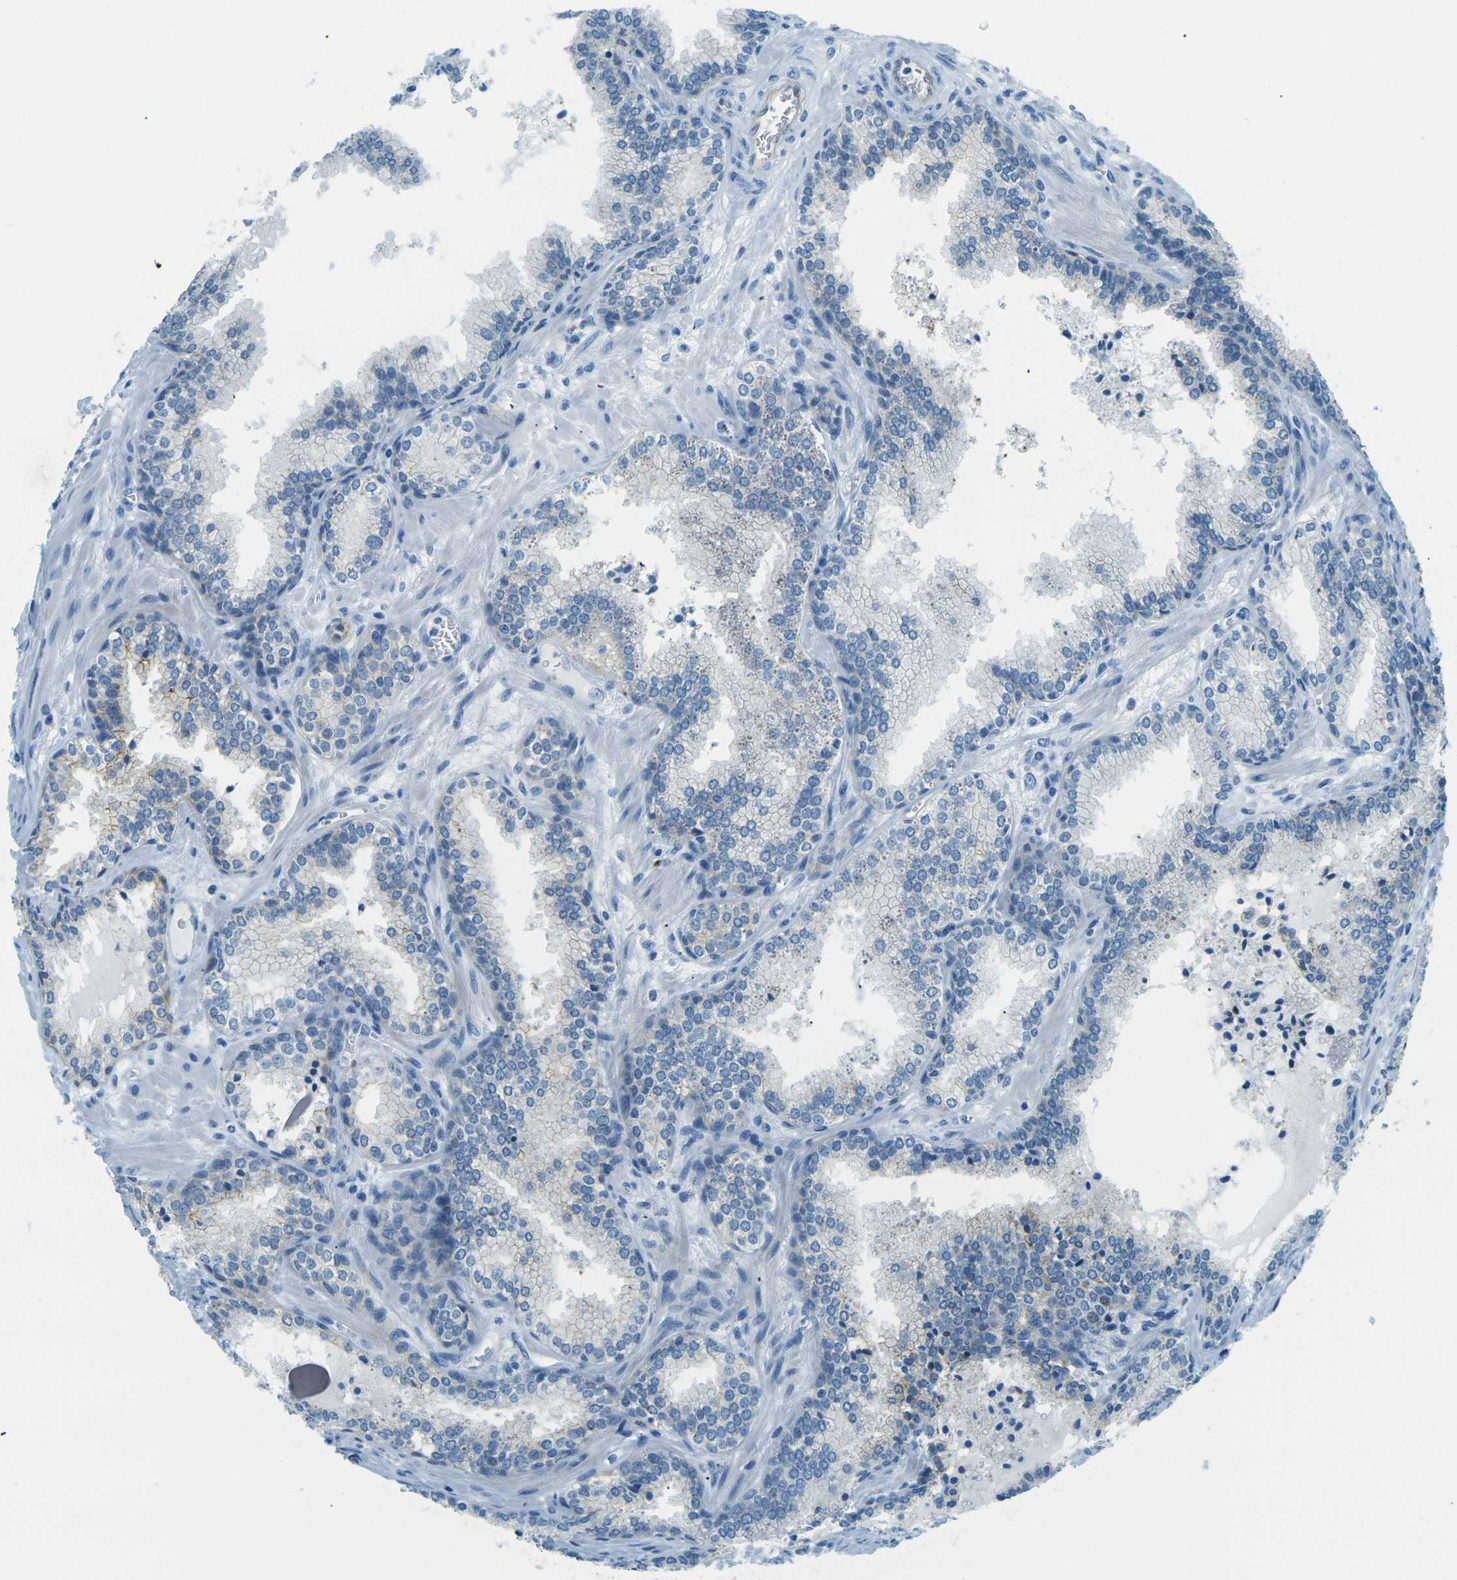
{"staining": {"intensity": "weak", "quantity": "<25%", "location": "cytoplasmic/membranous"}, "tissue": "prostate cancer", "cell_type": "Tumor cells", "image_type": "cancer", "snomed": [{"axis": "morphology", "description": "Adenocarcinoma, Low grade"}, {"axis": "topography", "description": "Prostate"}], "caption": "High magnification brightfield microscopy of prostate low-grade adenocarcinoma stained with DAB (3,3'-diaminobenzidine) (brown) and counterstained with hematoxylin (blue): tumor cells show no significant expression.", "gene": "OCLN", "patient": {"sex": "male", "age": 60}}